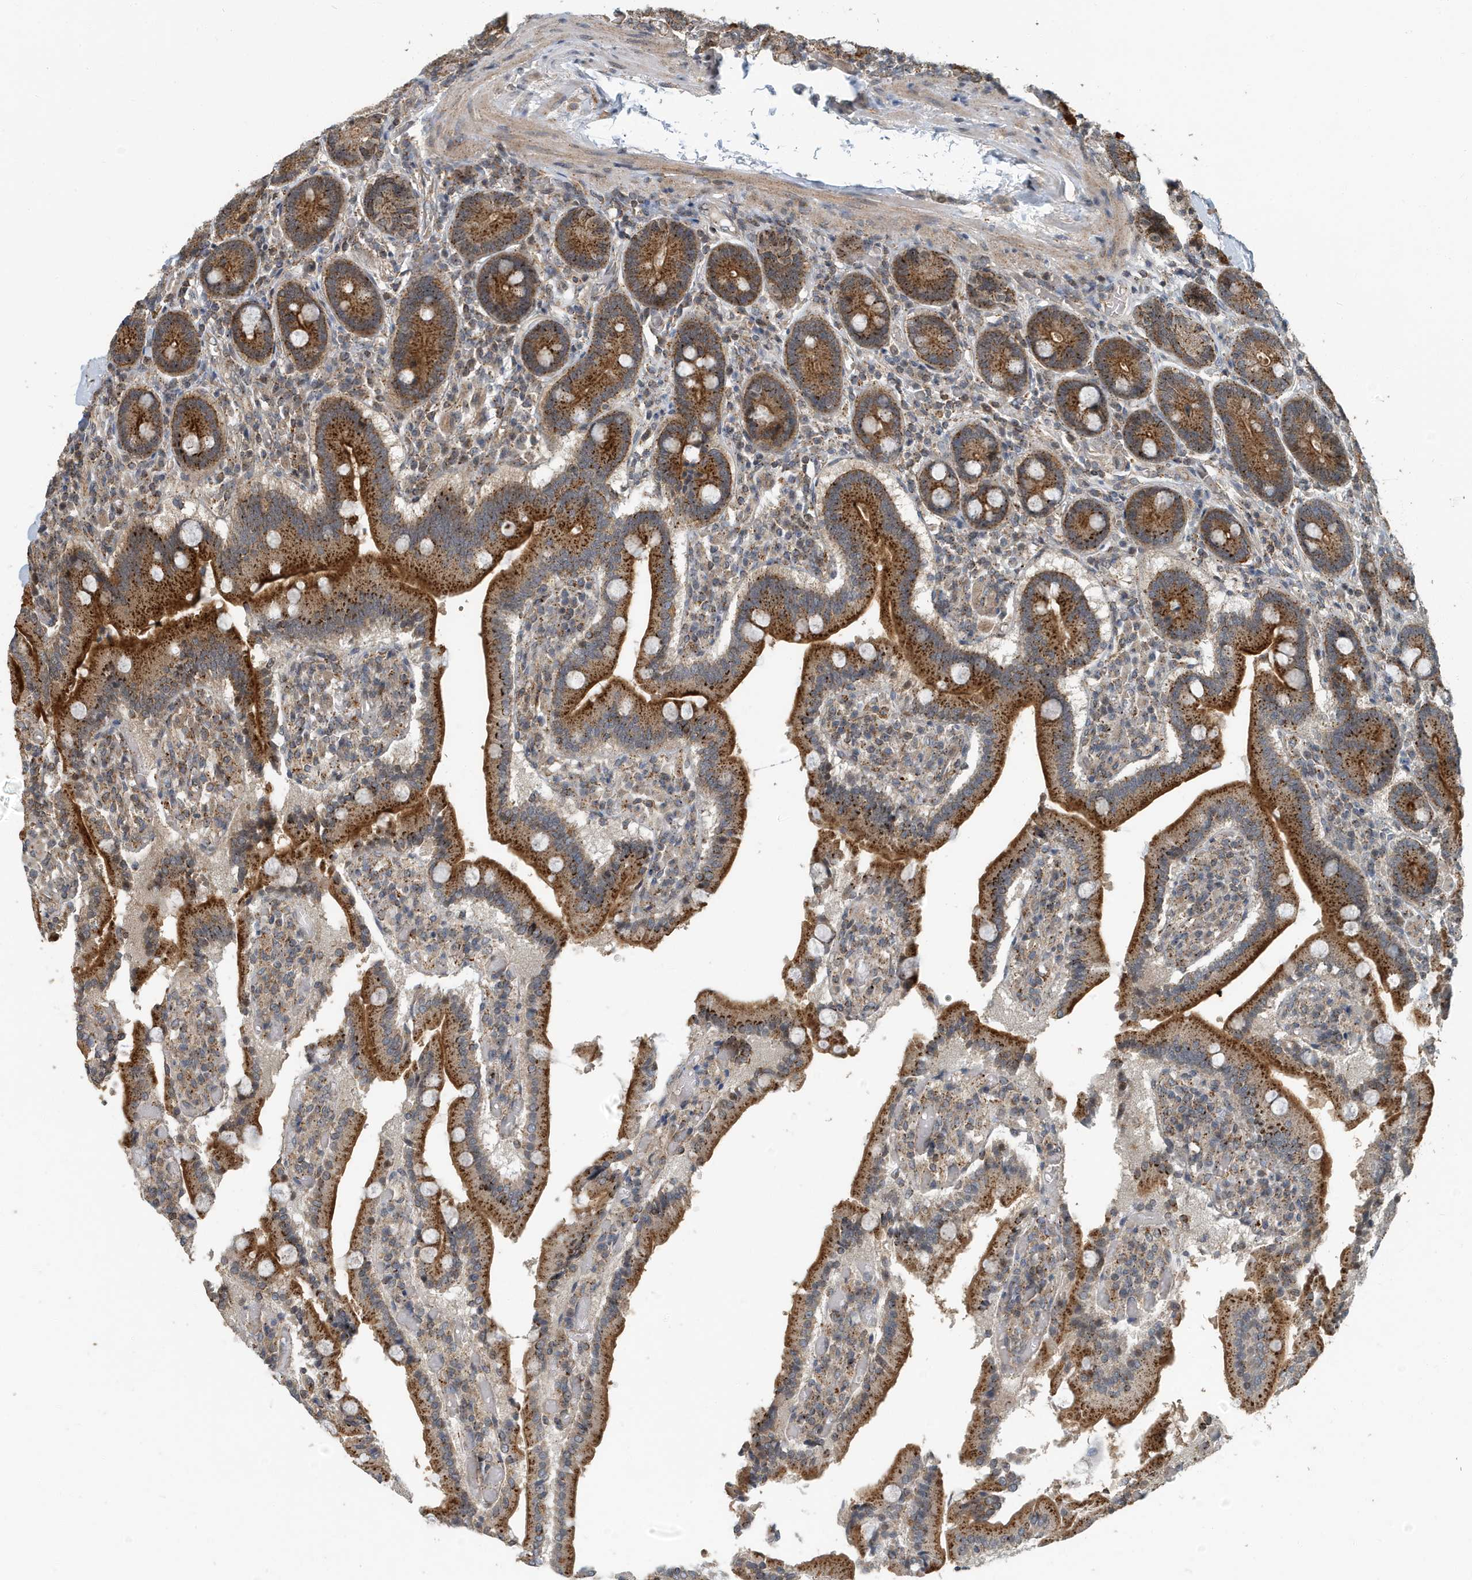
{"staining": {"intensity": "strong", "quantity": ">75%", "location": "cytoplasmic/membranous"}, "tissue": "duodenum", "cell_type": "Glandular cells", "image_type": "normal", "snomed": [{"axis": "morphology", "description": "Normal tissue, NOS"}, {"axis": "topography", "description": "Duodenum"}], "caption": "A micrograph of duodenum stained for a protein demonstrates strong cytoplasmic/membranous brown staining in glandular cells. Nuclei are stained in blue.", "gene": "KIF15", "patient": {"sex": "female", "age": 62}}